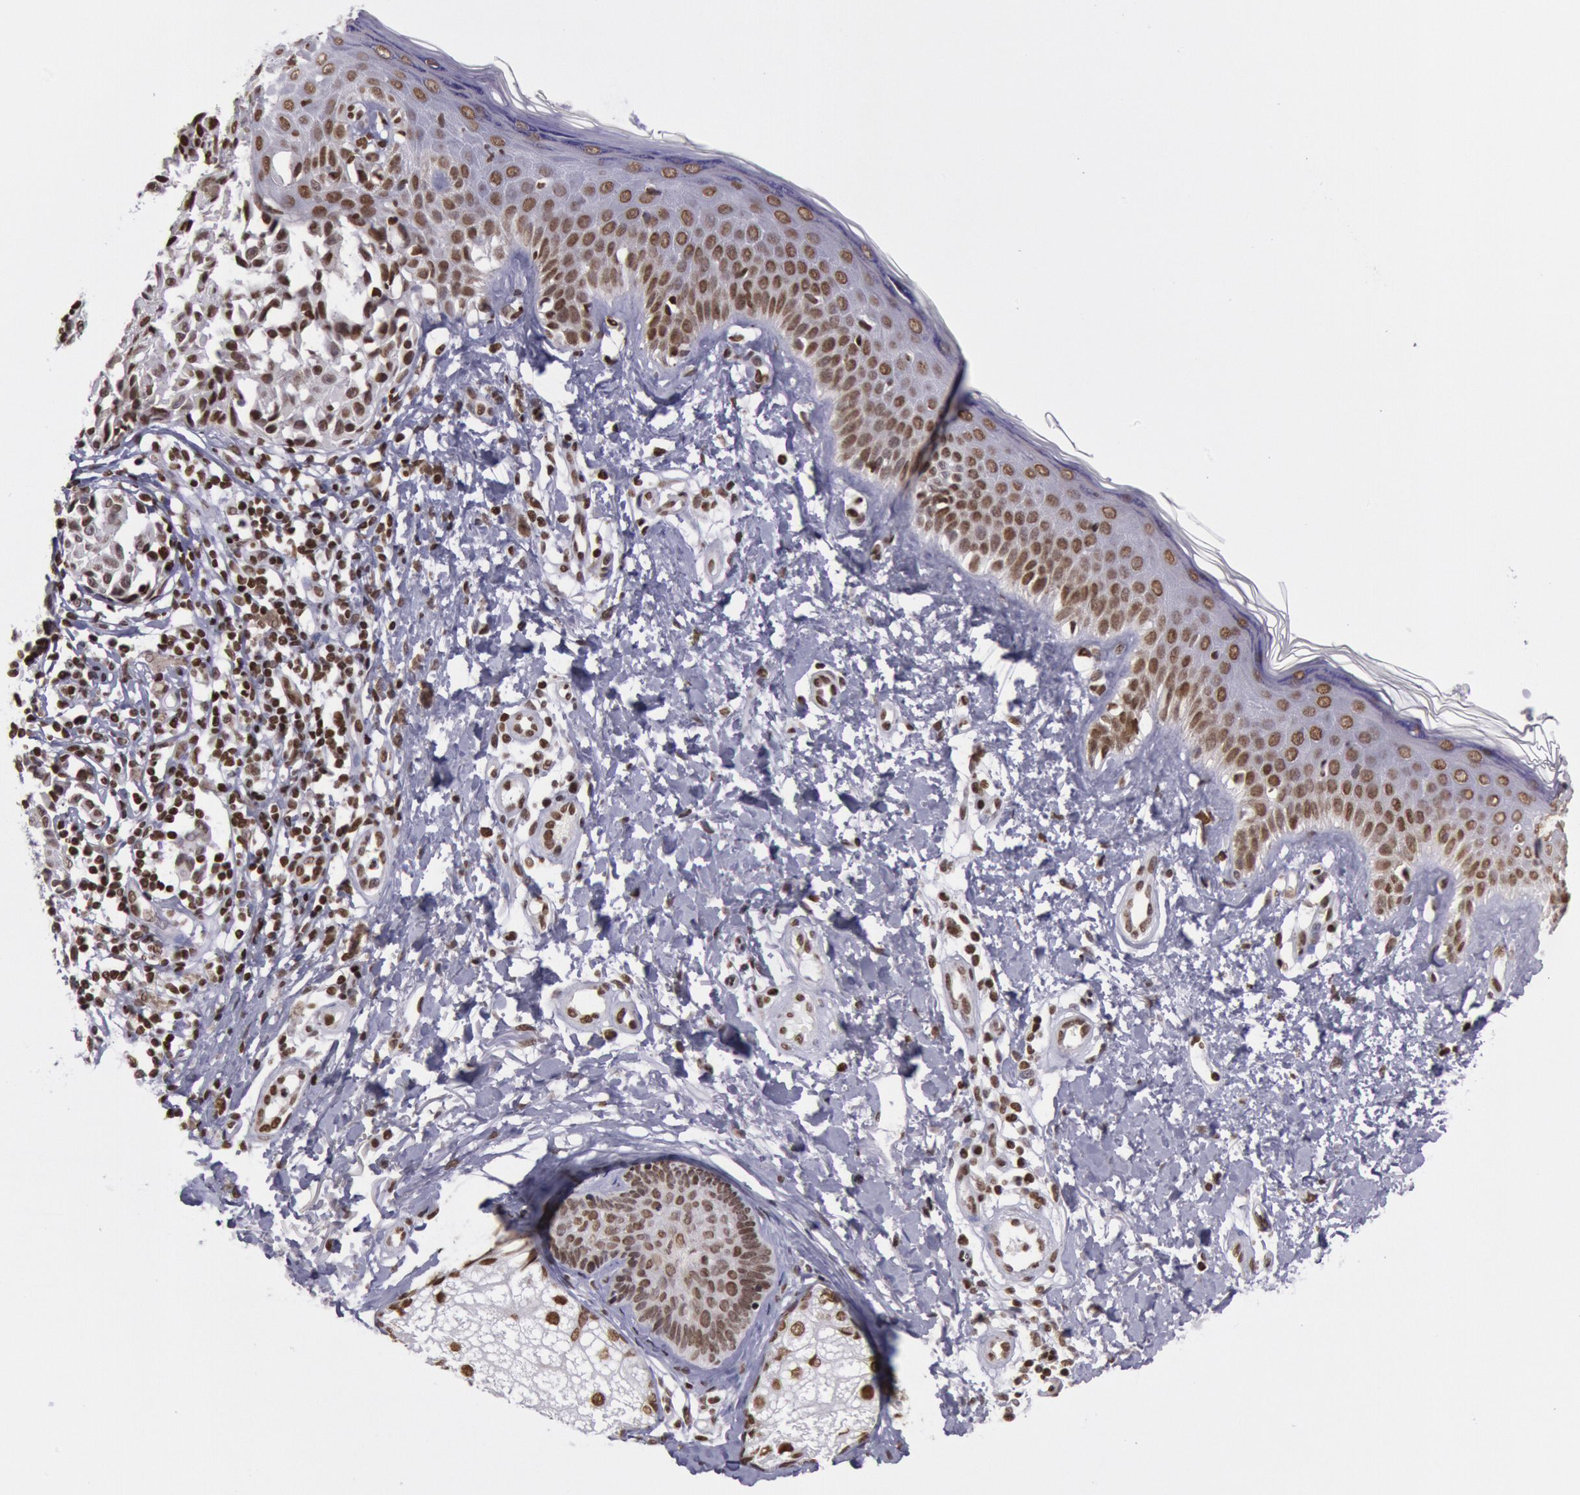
{"staining": {"intensity": "strong", "quantity": ">75%", "location": "nuclear"}, "tissue": "melanoma", "cell_type": "Tumor cells", "image_type": "cancer", "snomed": [{"axis": "morphology", "description": "Malignant melanoma, NOS"}, {"axis": "topography", "description": "Skin"}], "caption": "High-power microscopy captured an immunohistochemistry (IHC) photomicrograph of melanoma, revealing strong nuclear positivity in about >75% of tumor cells.", "gene": "NKAP", "patient": {"sex": "male", "age": 49}}